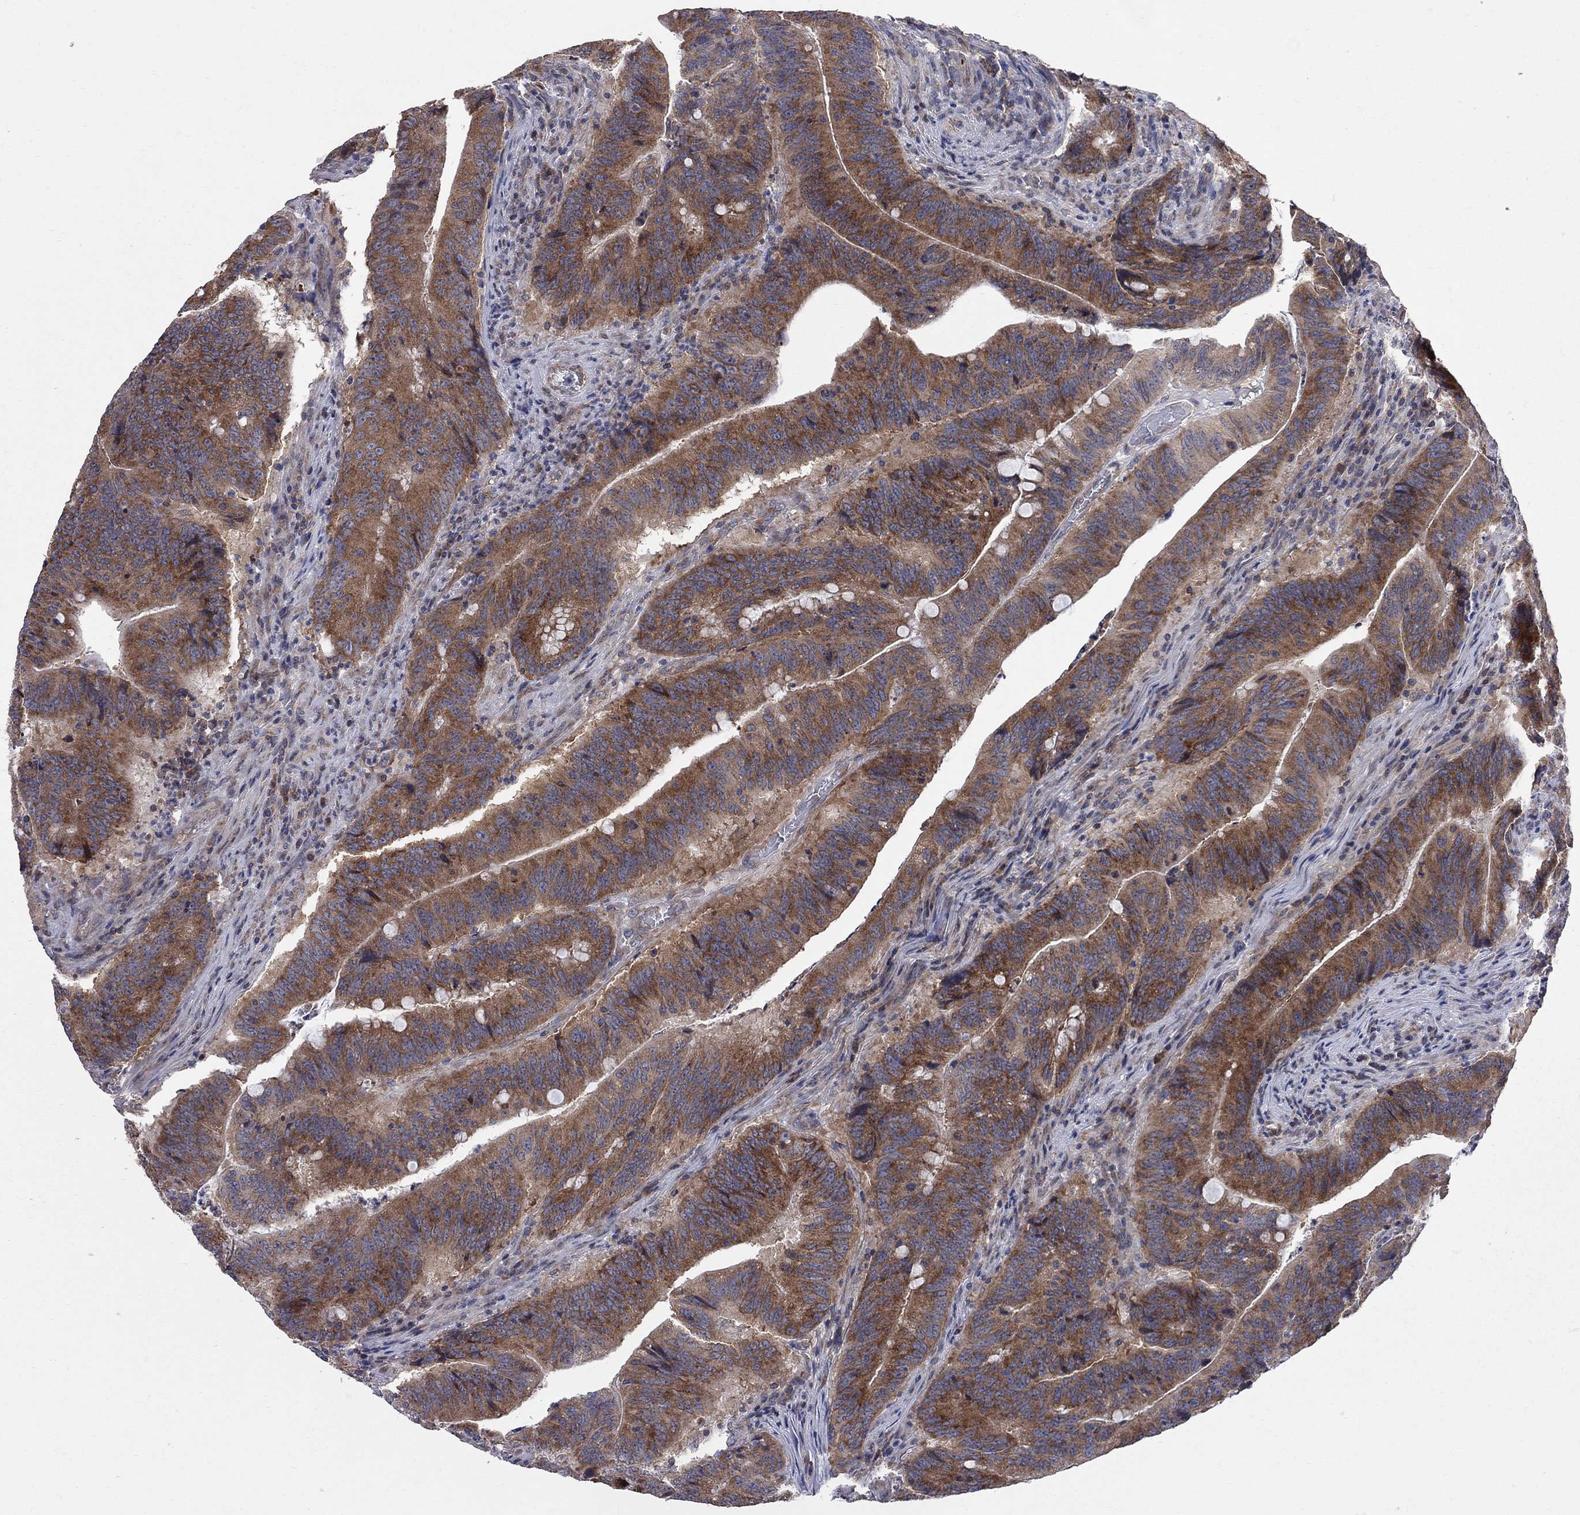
{"staining": {"intensity": "strong", "quantity": ">75%", "location": "cytoplasmic/membranous"}, "tissue": "colorectal cancer", "cell_type": "Tumor cells", "image_type": "cancer", "snomed": [{"axis": "morphology", "description": "Adenocarcinoma, NOS"}, {"axis": "topography", "description": "Colon"}], "caption": "Colorectal adenocarcinoma was stained to show a protein in brown. There is high levels of strong cytoplasmic/membranous positivity in about >75% of tumor cells.", "gene": "CNOT11", "patient": {"sex": "female", "age": 87}}